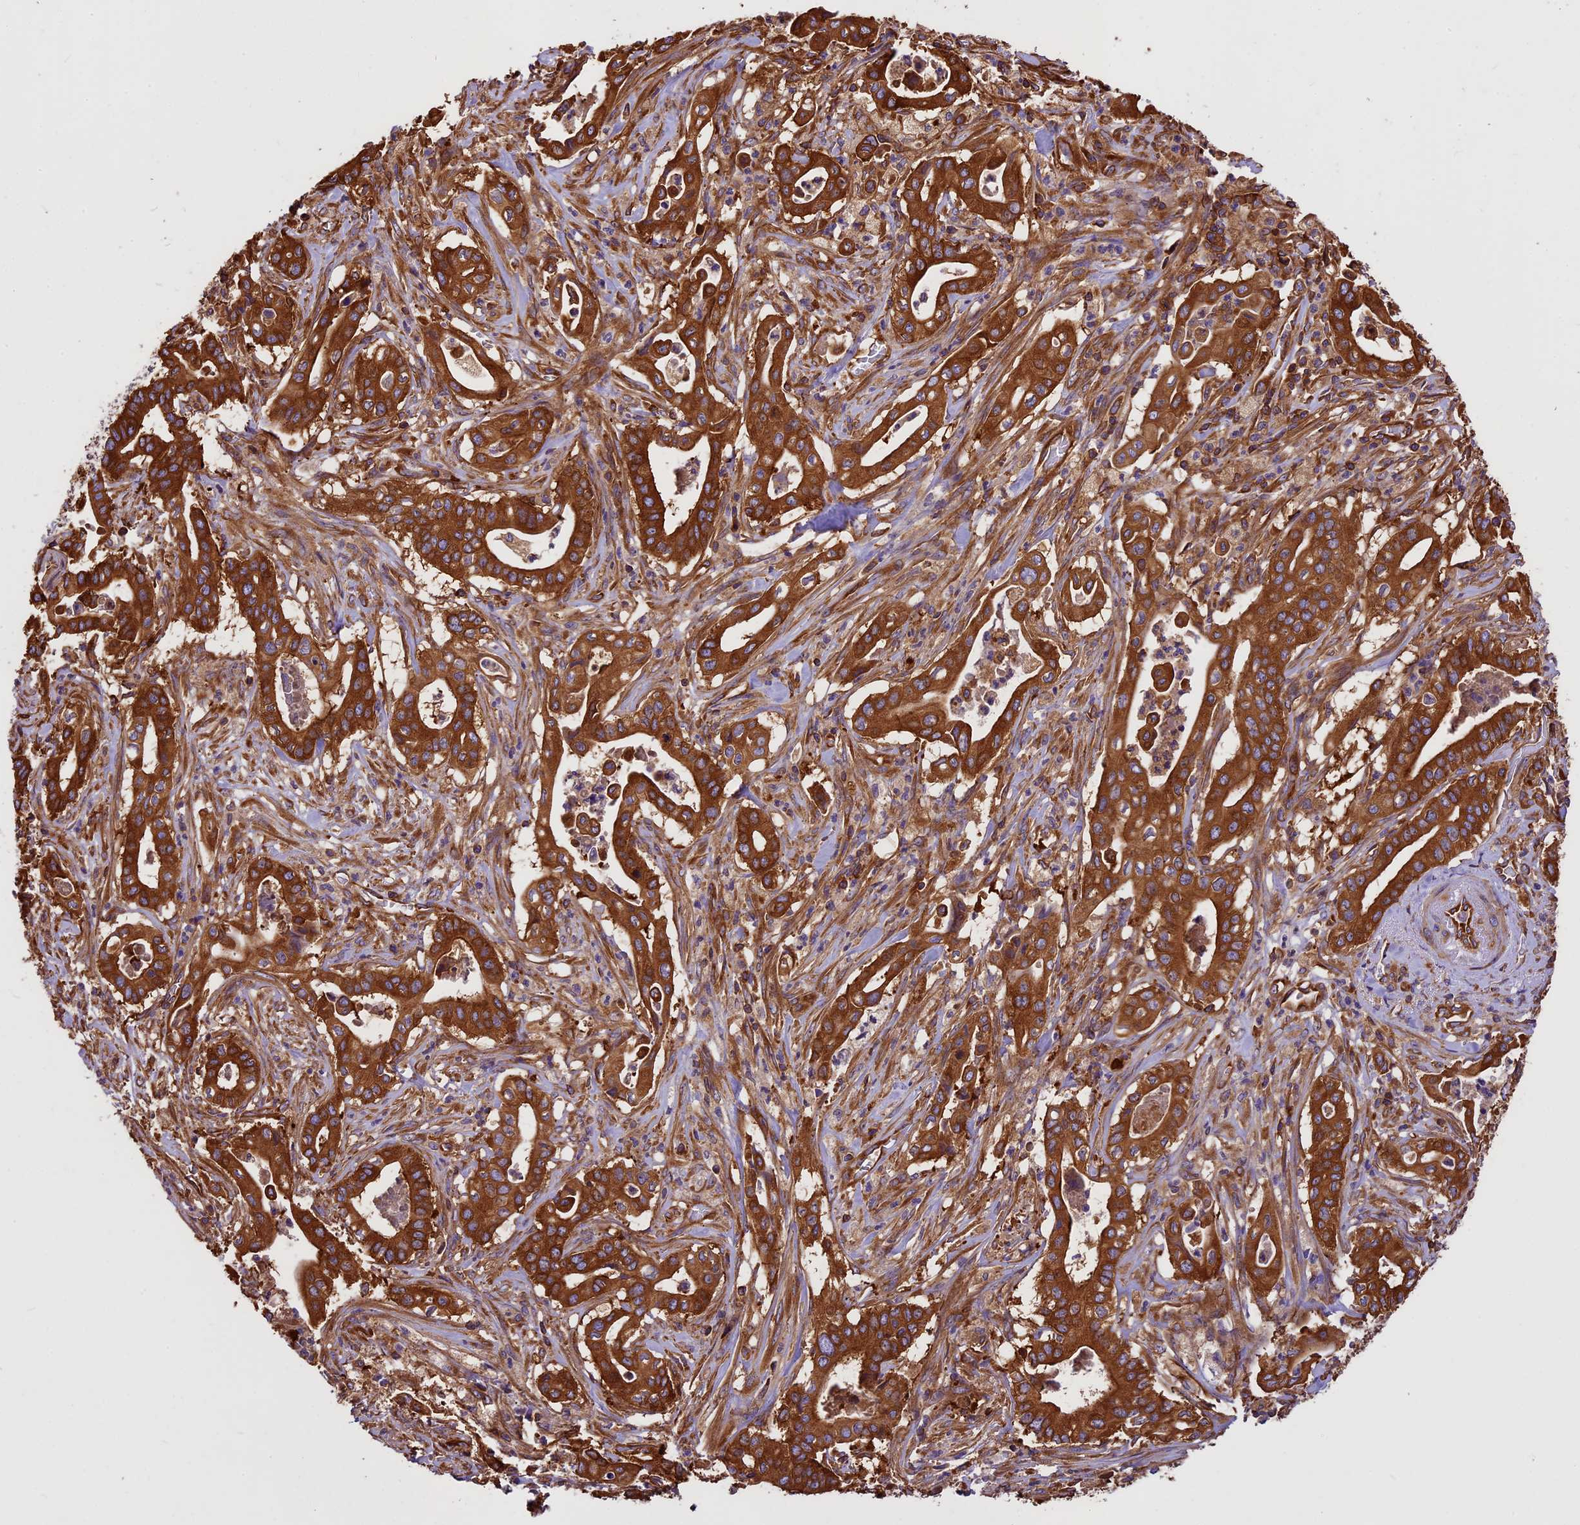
{"staining": {"intensity": "strong", "quantity": ">75%", "location": "cytoplasmic/membranous"}, "tissue": "pancreatic cancer", "cell_type": "Tumor cells", "image_type": "cancer", "snomed": [{"axis": "morphology", "description": "Adenocarcinoma, NOS"}, {"axis": "topography", "description": "Pancreas"}], "caption": "There is high levels of strong cytoplasmic/membranous expression in tumor cells of pancreatic cancer, as demonstrated by immunohistochemical staining (brown color).", "gene": "KARS1", "patient": {"sex": "female", "age": 77}}